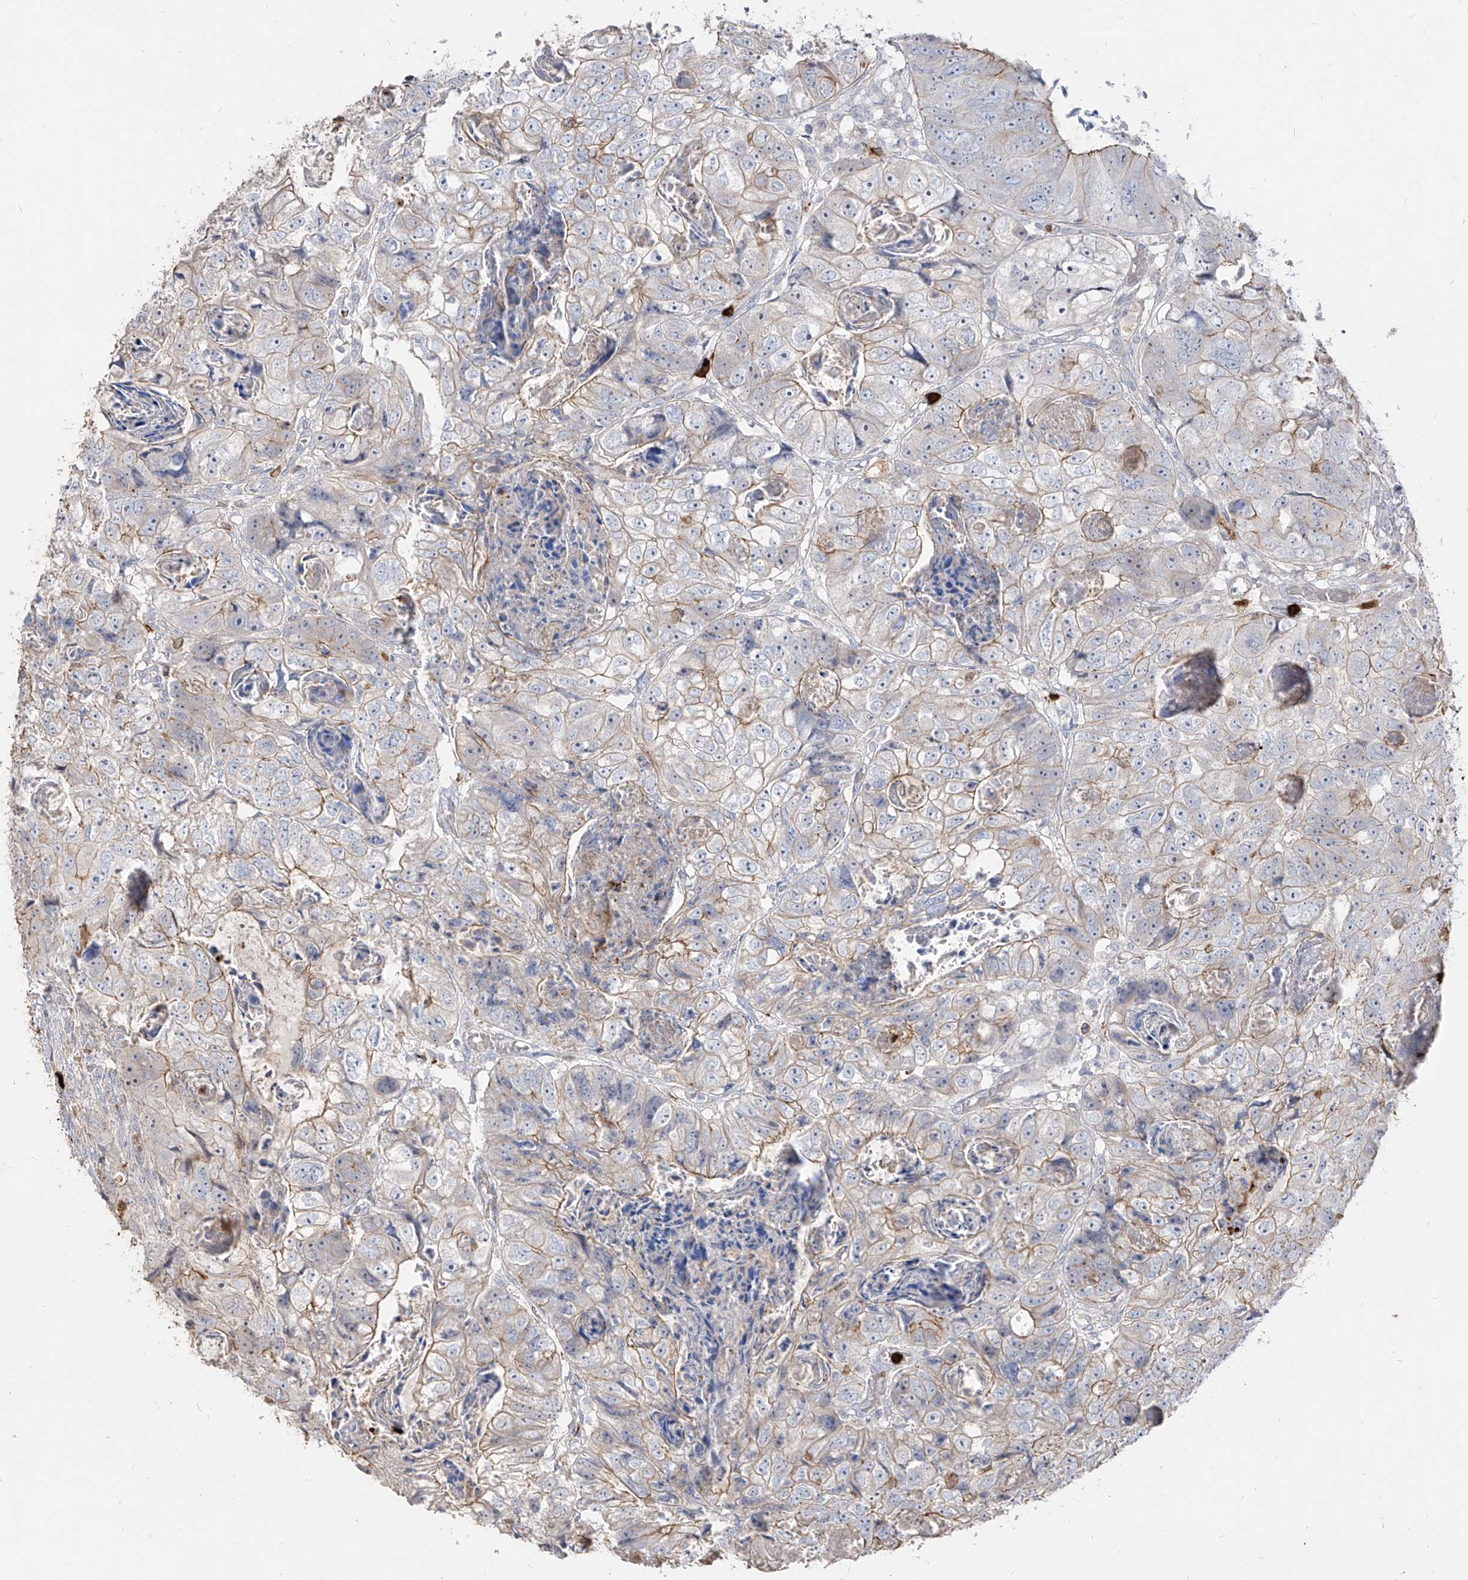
{"staining": {"intensity": "moderate", "quantity": "25%-75%", "location": "cytoplasmic/membranous"}, "tissue": "colorectal cancer", "cell_type": "Tumor cells", "image_type": "cancer", "snomed": [{"axis": "morphology", "description": "Adenocarcinoma, NOS"}, {"axis": "topography", "description": "Rectum"}], "caption": "There is medium levels of moderate cytoplasmic/membranous expression in tumor cells of adenocarcinoma (colorectal), as demonstrated by immunohistochemical staining (brown color).", "gene": "ZNF227", "patient": {"sex": "male", "age": 59}}